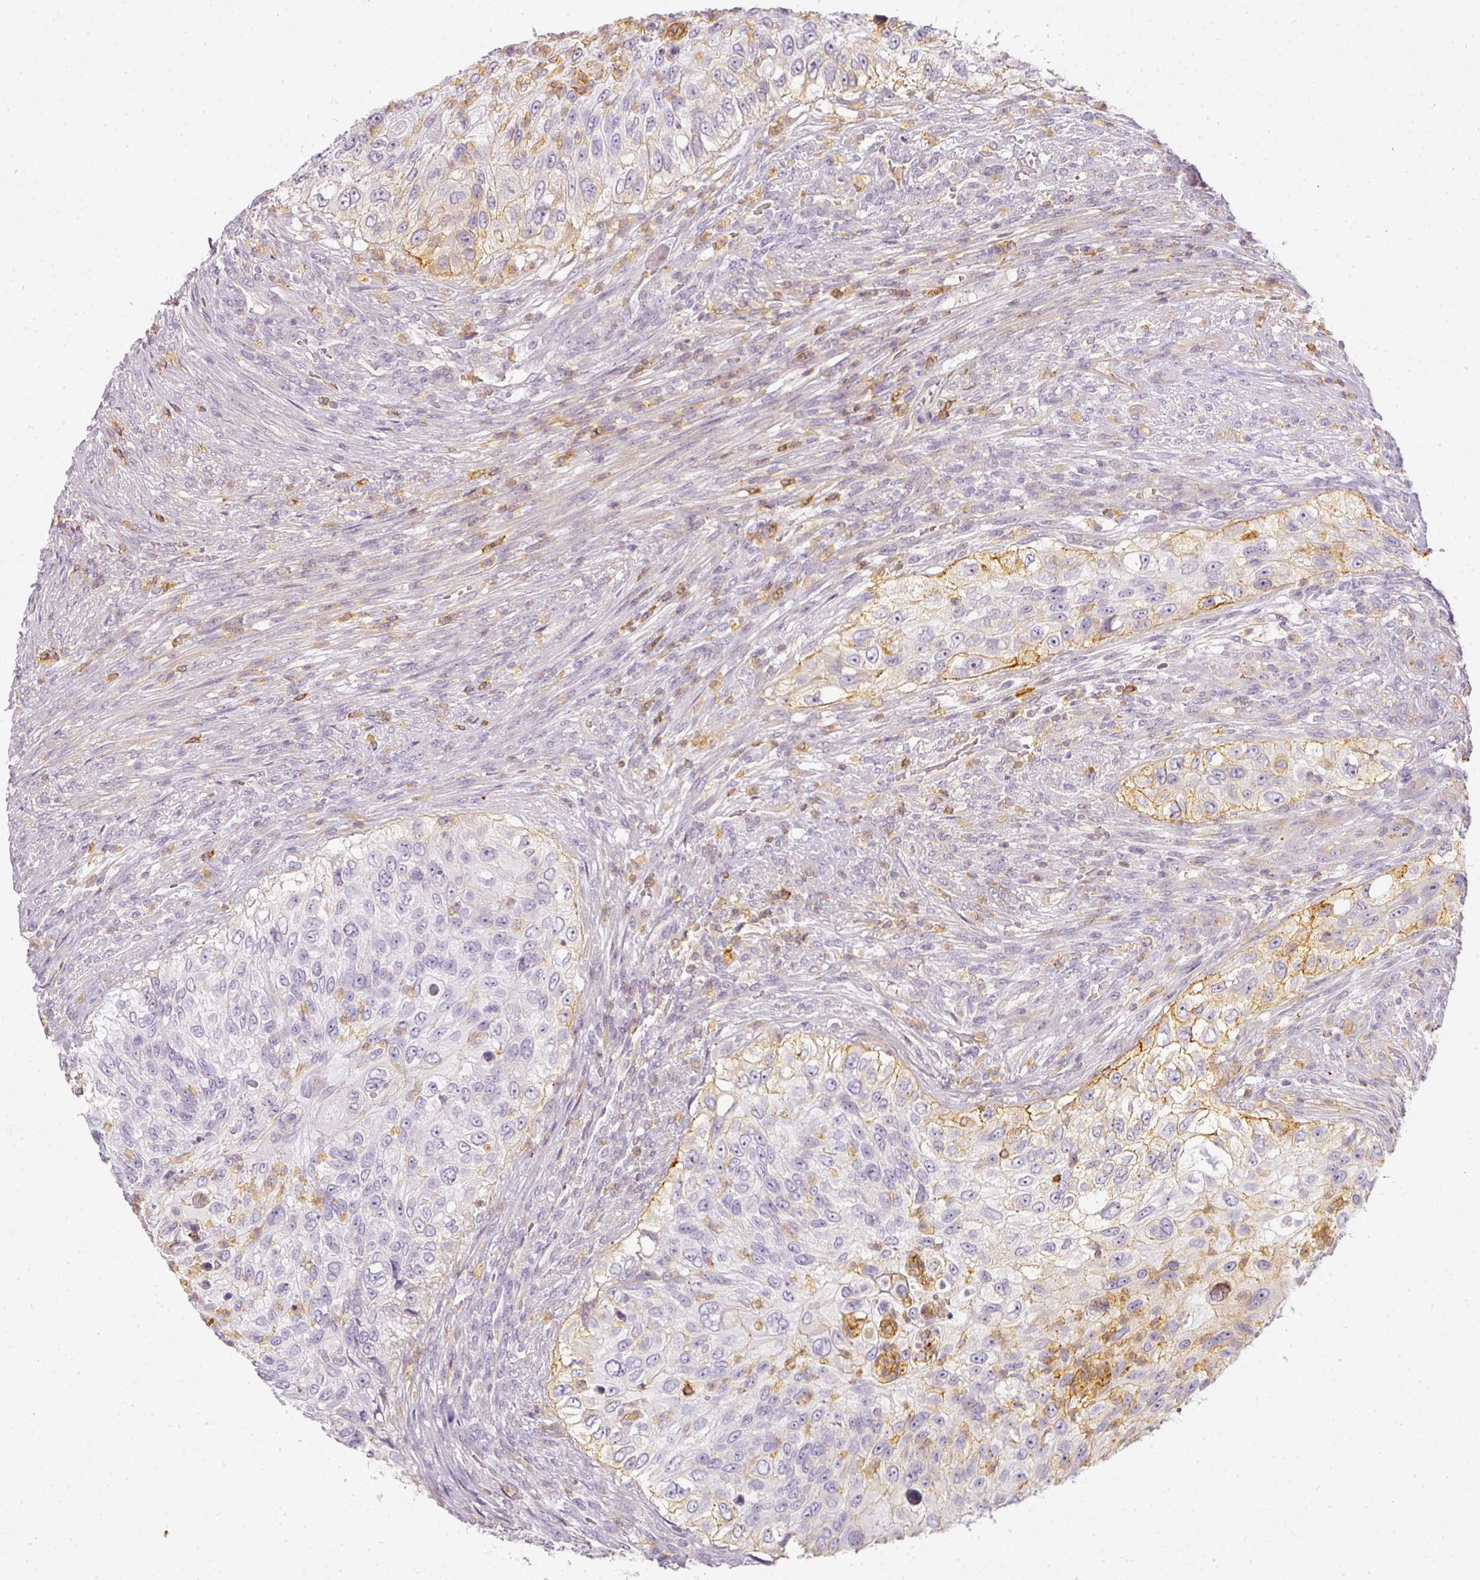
{"staining": {"intensity": "negative", "quantity": "none", "location": "none"}, "tissue": "urothelial cancer", "cell_type": "Tumor cells", "image_type": "cancer", "snomed": [{"axis": "morphology", "description": "Urothelial carcinoma, High grade"}, {"axis": "topography", "description": "Urinary bladder"}], "caption": "Photomicrograph shows no significant protein staining in tumor cells of urothelial cancer.", "gene": "TMEM42", "patient": {"sex": "female", "age": 60}}